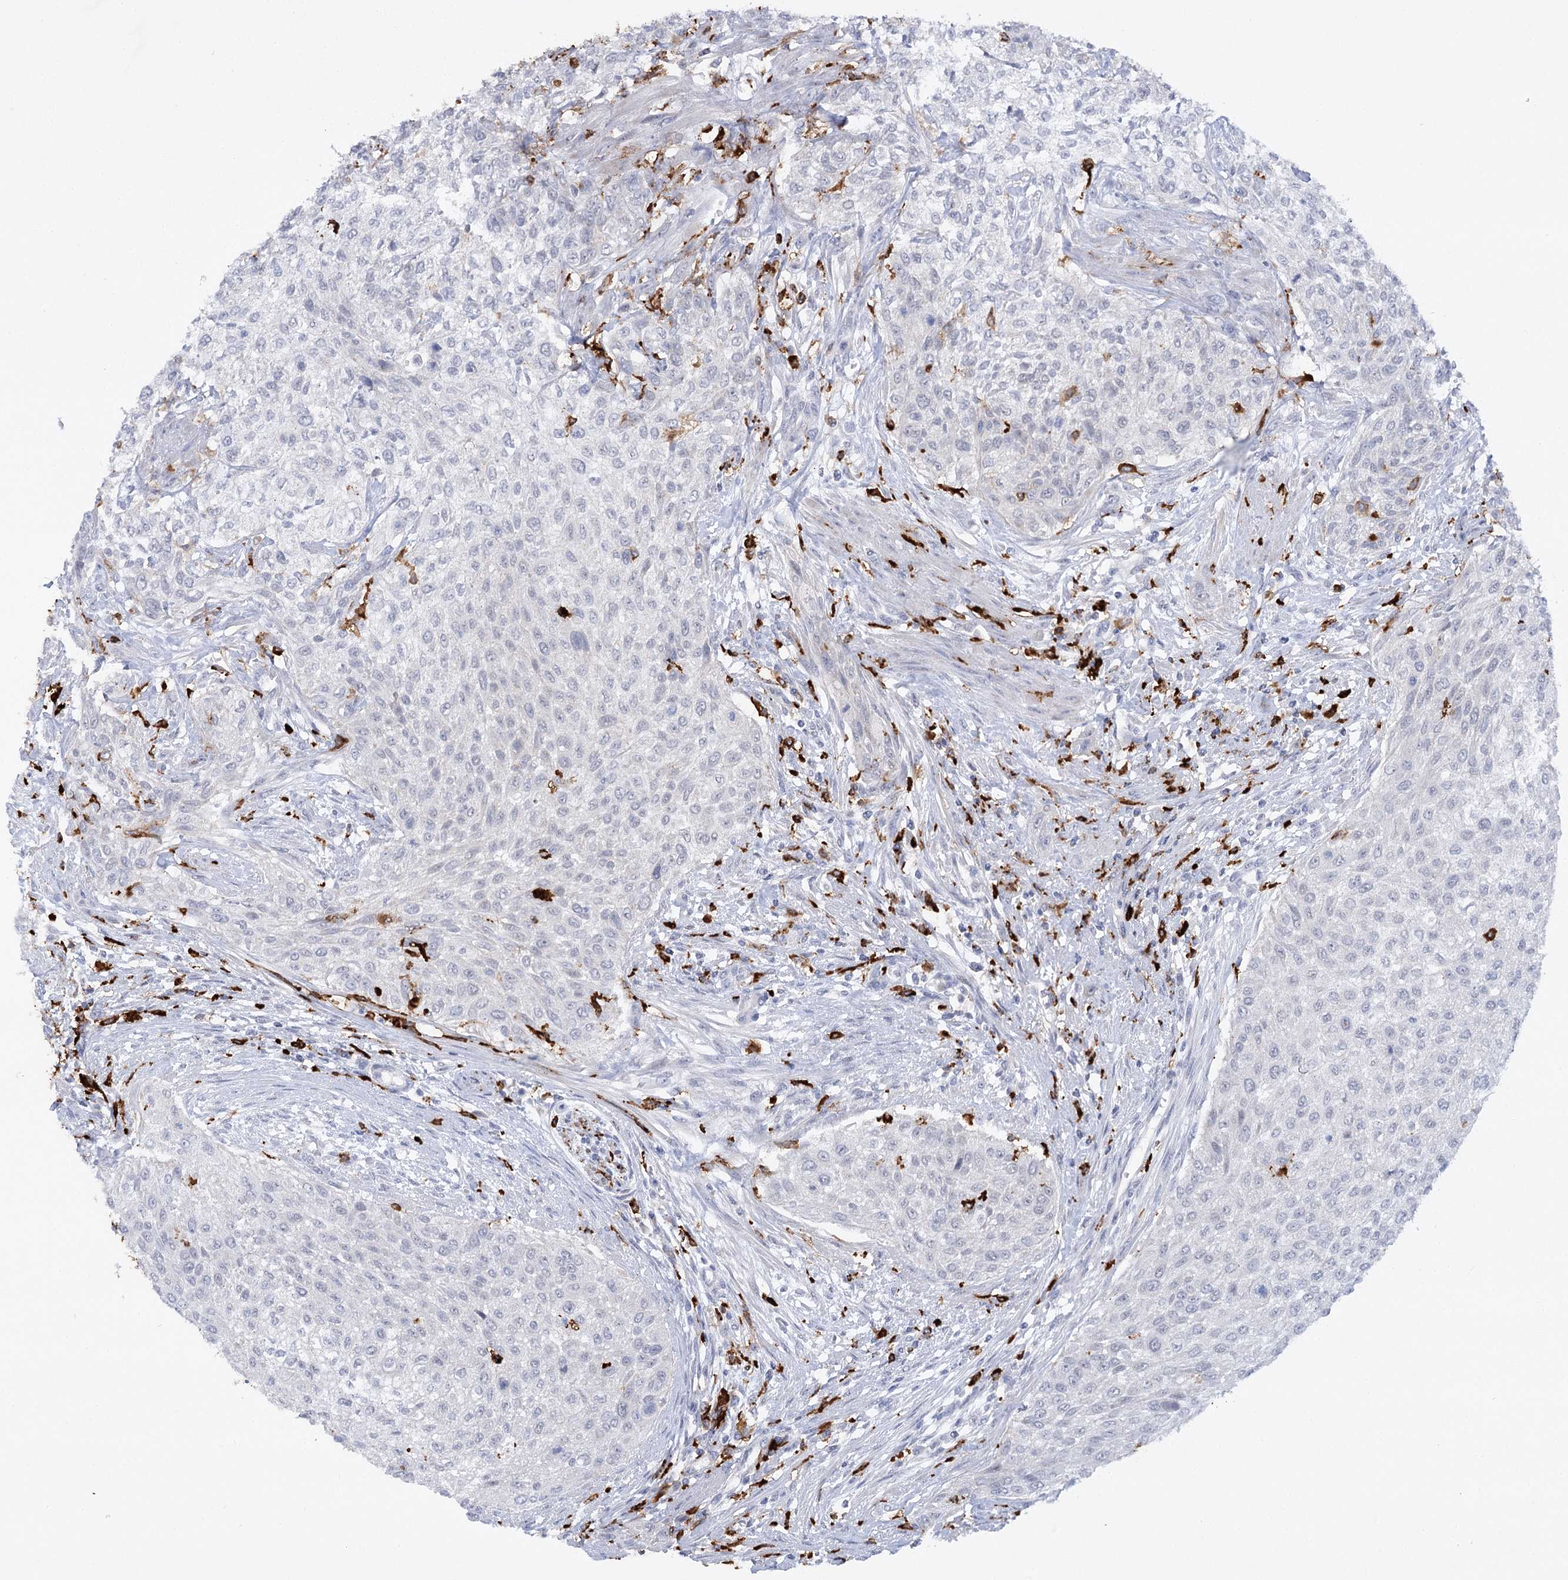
{"staining": {"intensity": "negative", "quantity": "none", "location": "none"}, "tissue": "urothelial cancer", "cell_type": "Tumor cells", "image_type": "cancer", "snomed": [{"axis": "morphology", "description": "Urothelial carcinoma, High grade"}, {"axis": "topography", "description": "Urinary bladder"}], "caption": "Urothelial cancer stained for a protein using IHC reveals no expression tumor cells.", "gene": "PIWIL4", "patient": {"sex": "male", "age": 35}}